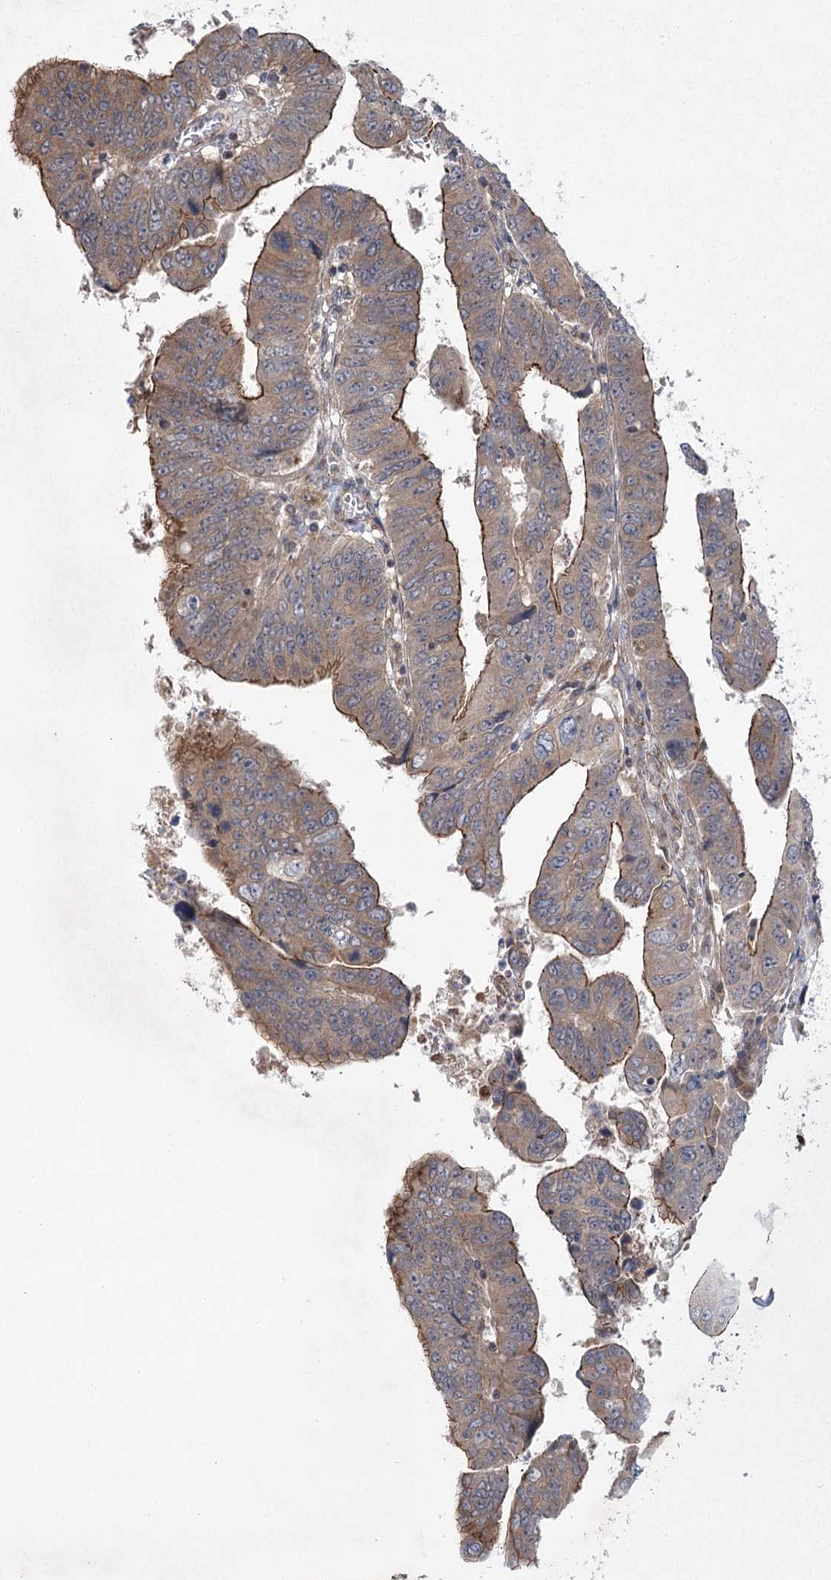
{"staining": {"intensity": "moderate", "quantity": "25%-75%", "location": "cytoplasmic/membranous"}, "tissue": "colorectal cancer", "cell_type": "Tumor cells", "image_type": "cancer", "snomed": [{"axis": "morphology", "description": "Normal tissue, NOS"}, {"axis": "morphology", "description": "Adenocarcinoma, NOS"}, {"axis": "topography", "description": "Rectum"}], "caption": "Colorectal cancer stained for a protein (brown) shows moderate cytoplasmic/membranous positive expression in about 25%-75% of tumor cells.", "gene": "METTL24", "patient": {"sex": "female", "age": 65}}